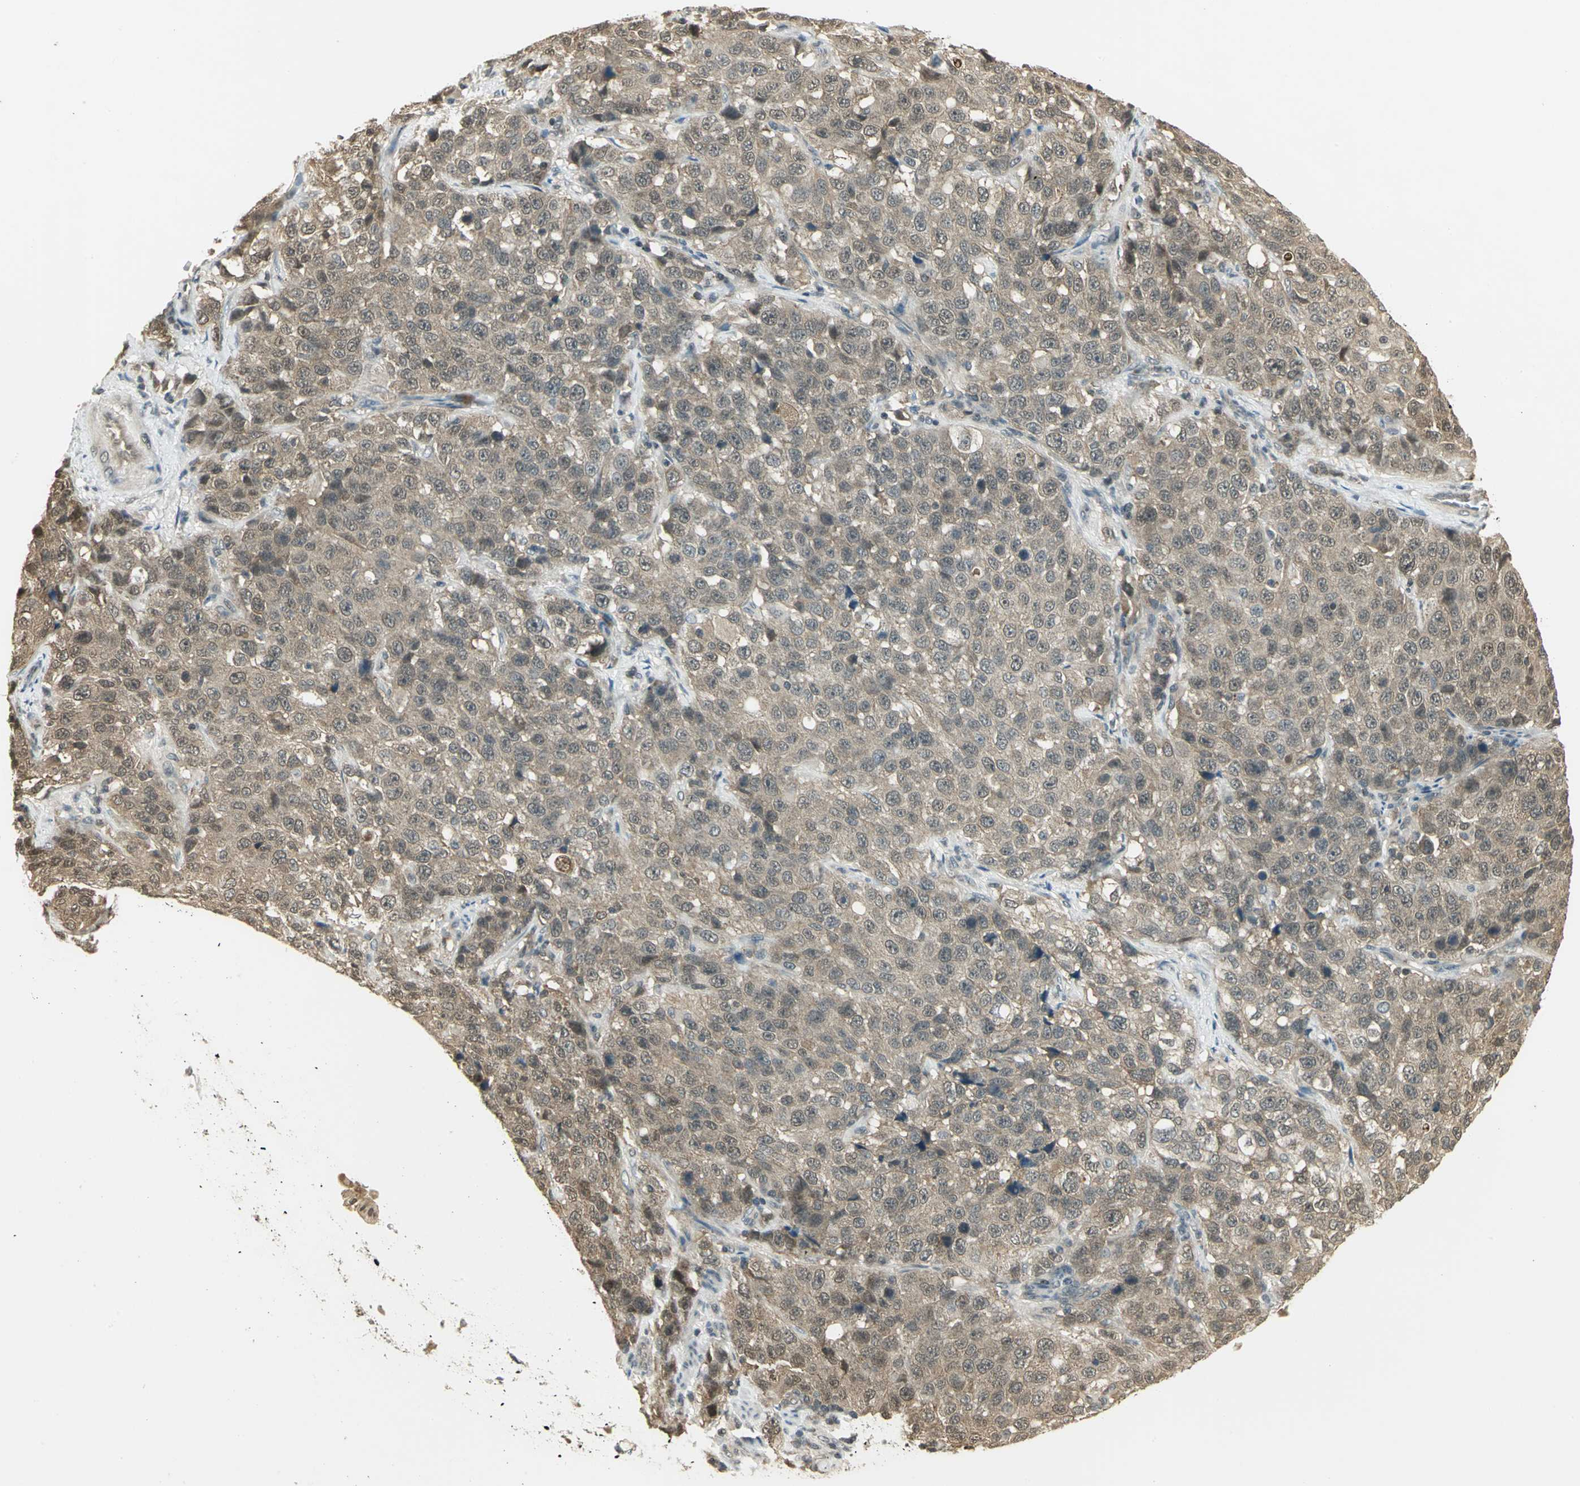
{"staining": {"intensity": "weak", "quantity": ">75%", "location": "cytoplasmic/membranous"}, "tissue": "stomach cancer", "cell_type": "Tumor cells", "image_type": "cancer", "snomed": [{"axis": "morphology", "description": "Normal tissue, NOS"}, {"axis": "morphology", "description": "Adenocarcinoma, NOS"}, {"axis": "topography", "description": "Stomach"}], "caption": "High-magnification brightfield microscopy of adenocarcinoma (stomach) stained with DAB (brown) and counterstained with hematoxylin (blue). tumor cells exhibit weak cytoplasmic/membranous positivity is appreciated in about>75% of cells.", "gene": "CDC34", "patient": {"sex": "male", "age": 48}}